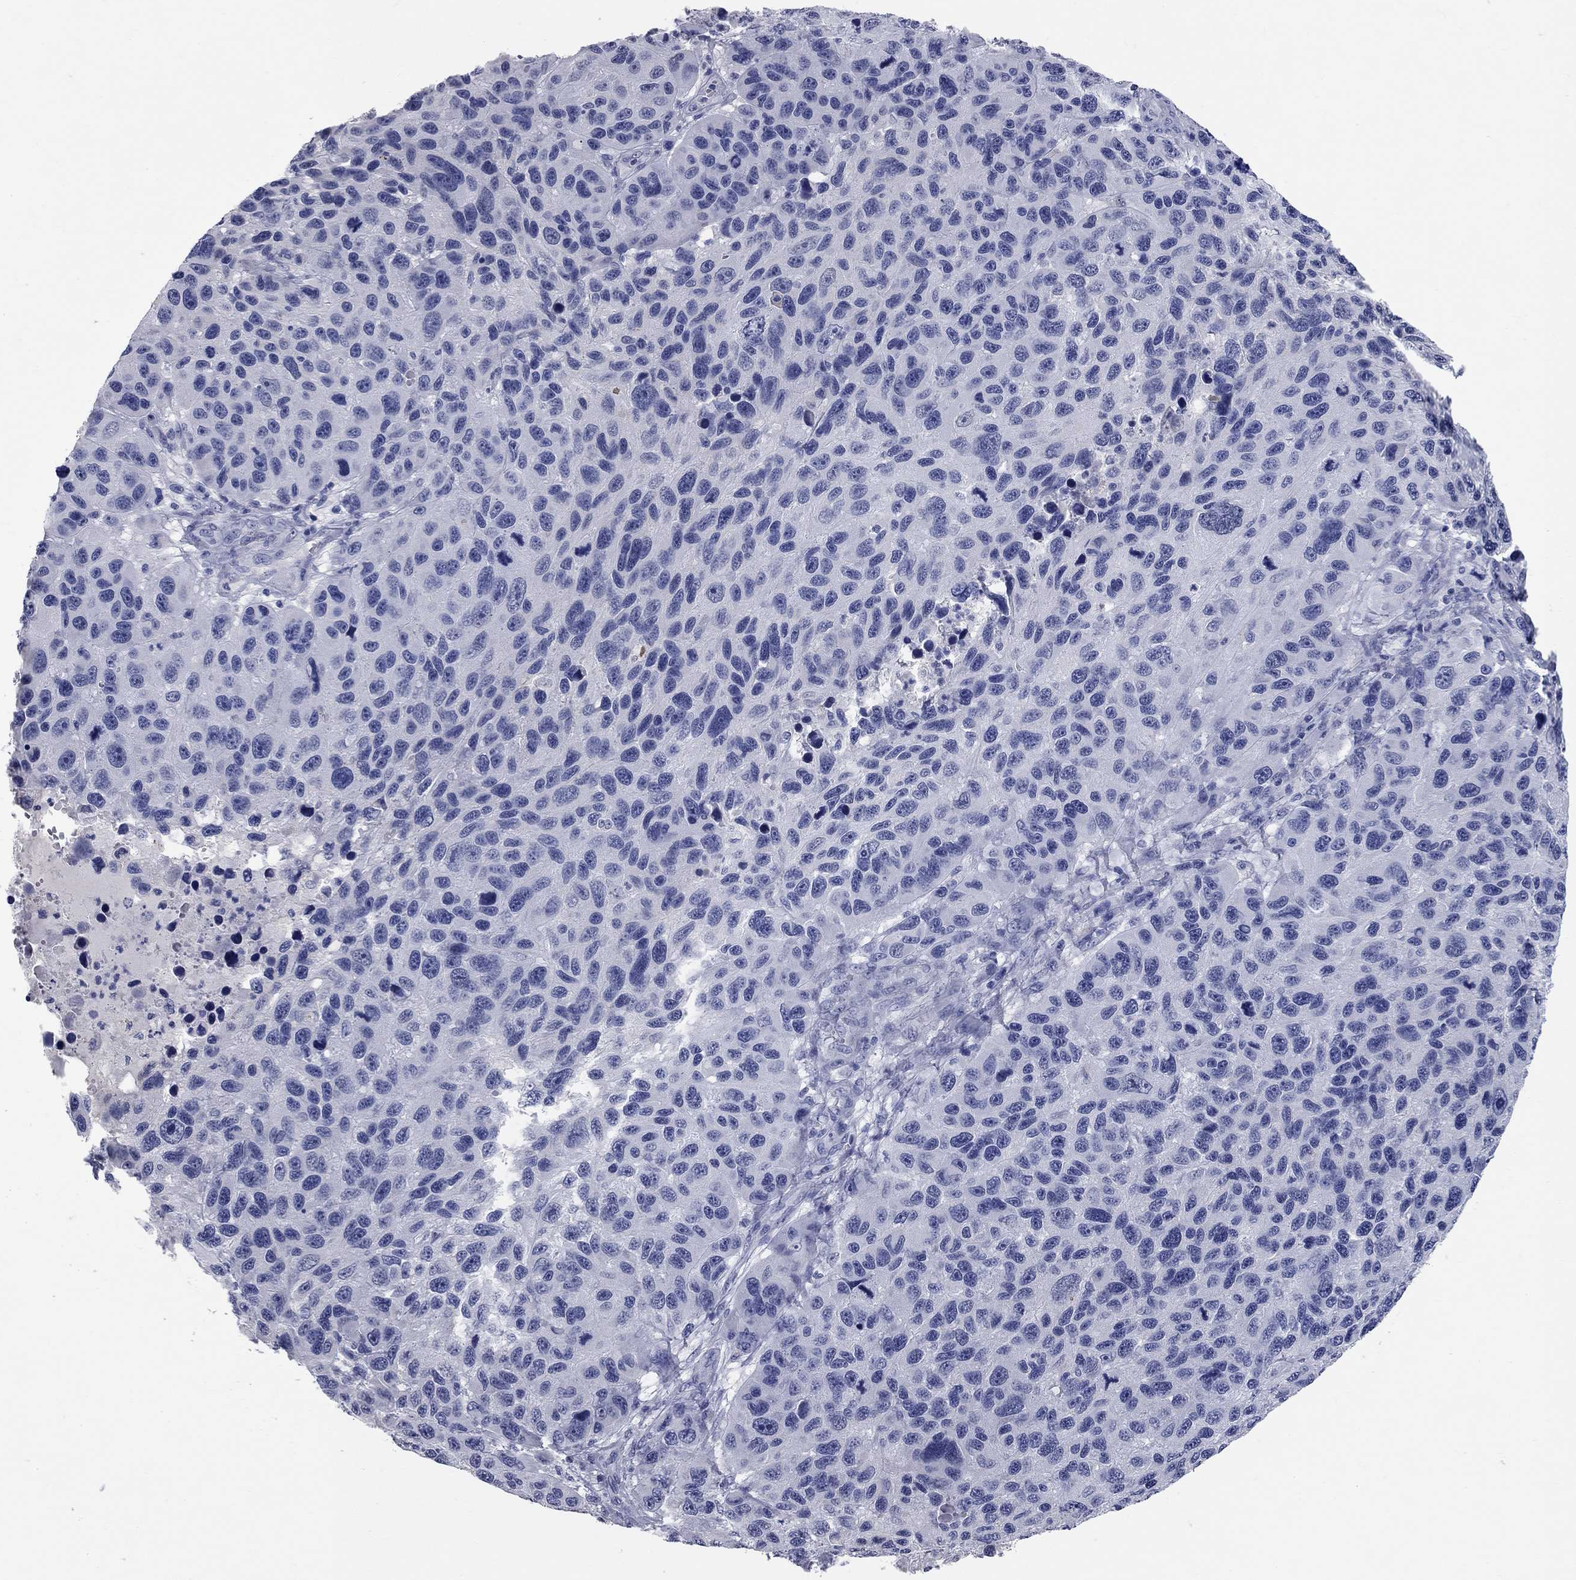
{"staining": {"intensity": "negative", "quantity": "none", "location": "none"}, "tissue": "melanoma", "cell_type": "Tumor cells", "image_type": "cancer", "snomed": [{"axis": "morphology", "description": "Malignant melanoma, NOS"}, {"axis": "topography", "description": "Skin"}], "caption": "Immunohistochemistry (IHC) photomicrograph of human melanoma stained for a protein (brown), which exhibits no staining in tumor cells. Nuclei are stained in blue.", "gene": "SYT12", "patient": {"sex": "male", "age": 53}}